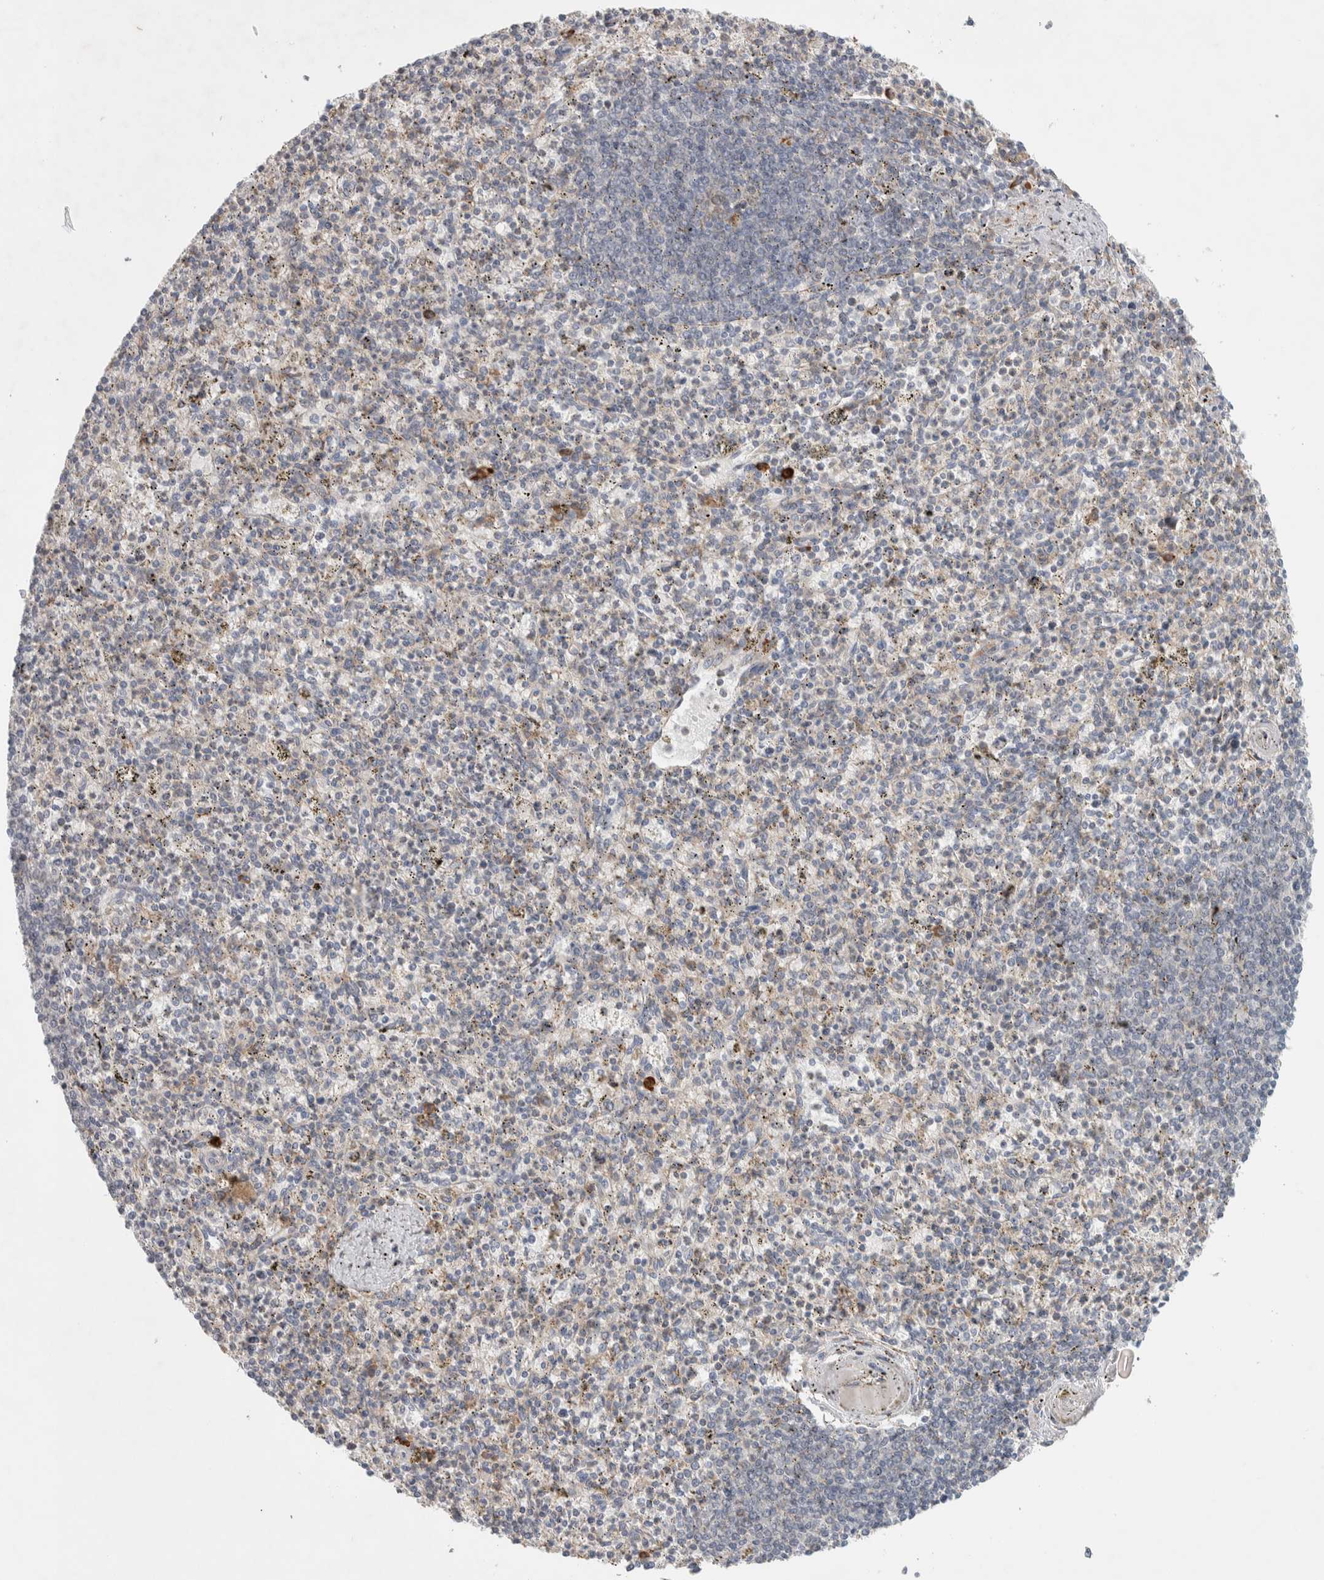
{"staining": {"intensity": "moderate", "quantity": "<25%", "location": "cytoplasmic/membranous"}, "tissue": "spleen", "cell_type": "Cells in red pulp", "image_type": "normal", "snomed": [{"axis": "morphology", "description": "Normal tissue, NOS"}, {"axis": "topography", "description": "Spleen"}], "caption": "Unremarkable spleen was stained to show a protein in brown. There is low levels of moderate cytoplasmic/membranous expression in about <25% of cells in red pulp. (DAB (3,3'-diaminobenzidine) IHC with brightfield microscopy, high magnification).", "gene": "ADCY8", "patient": {"sex": "male", "age": 72}}